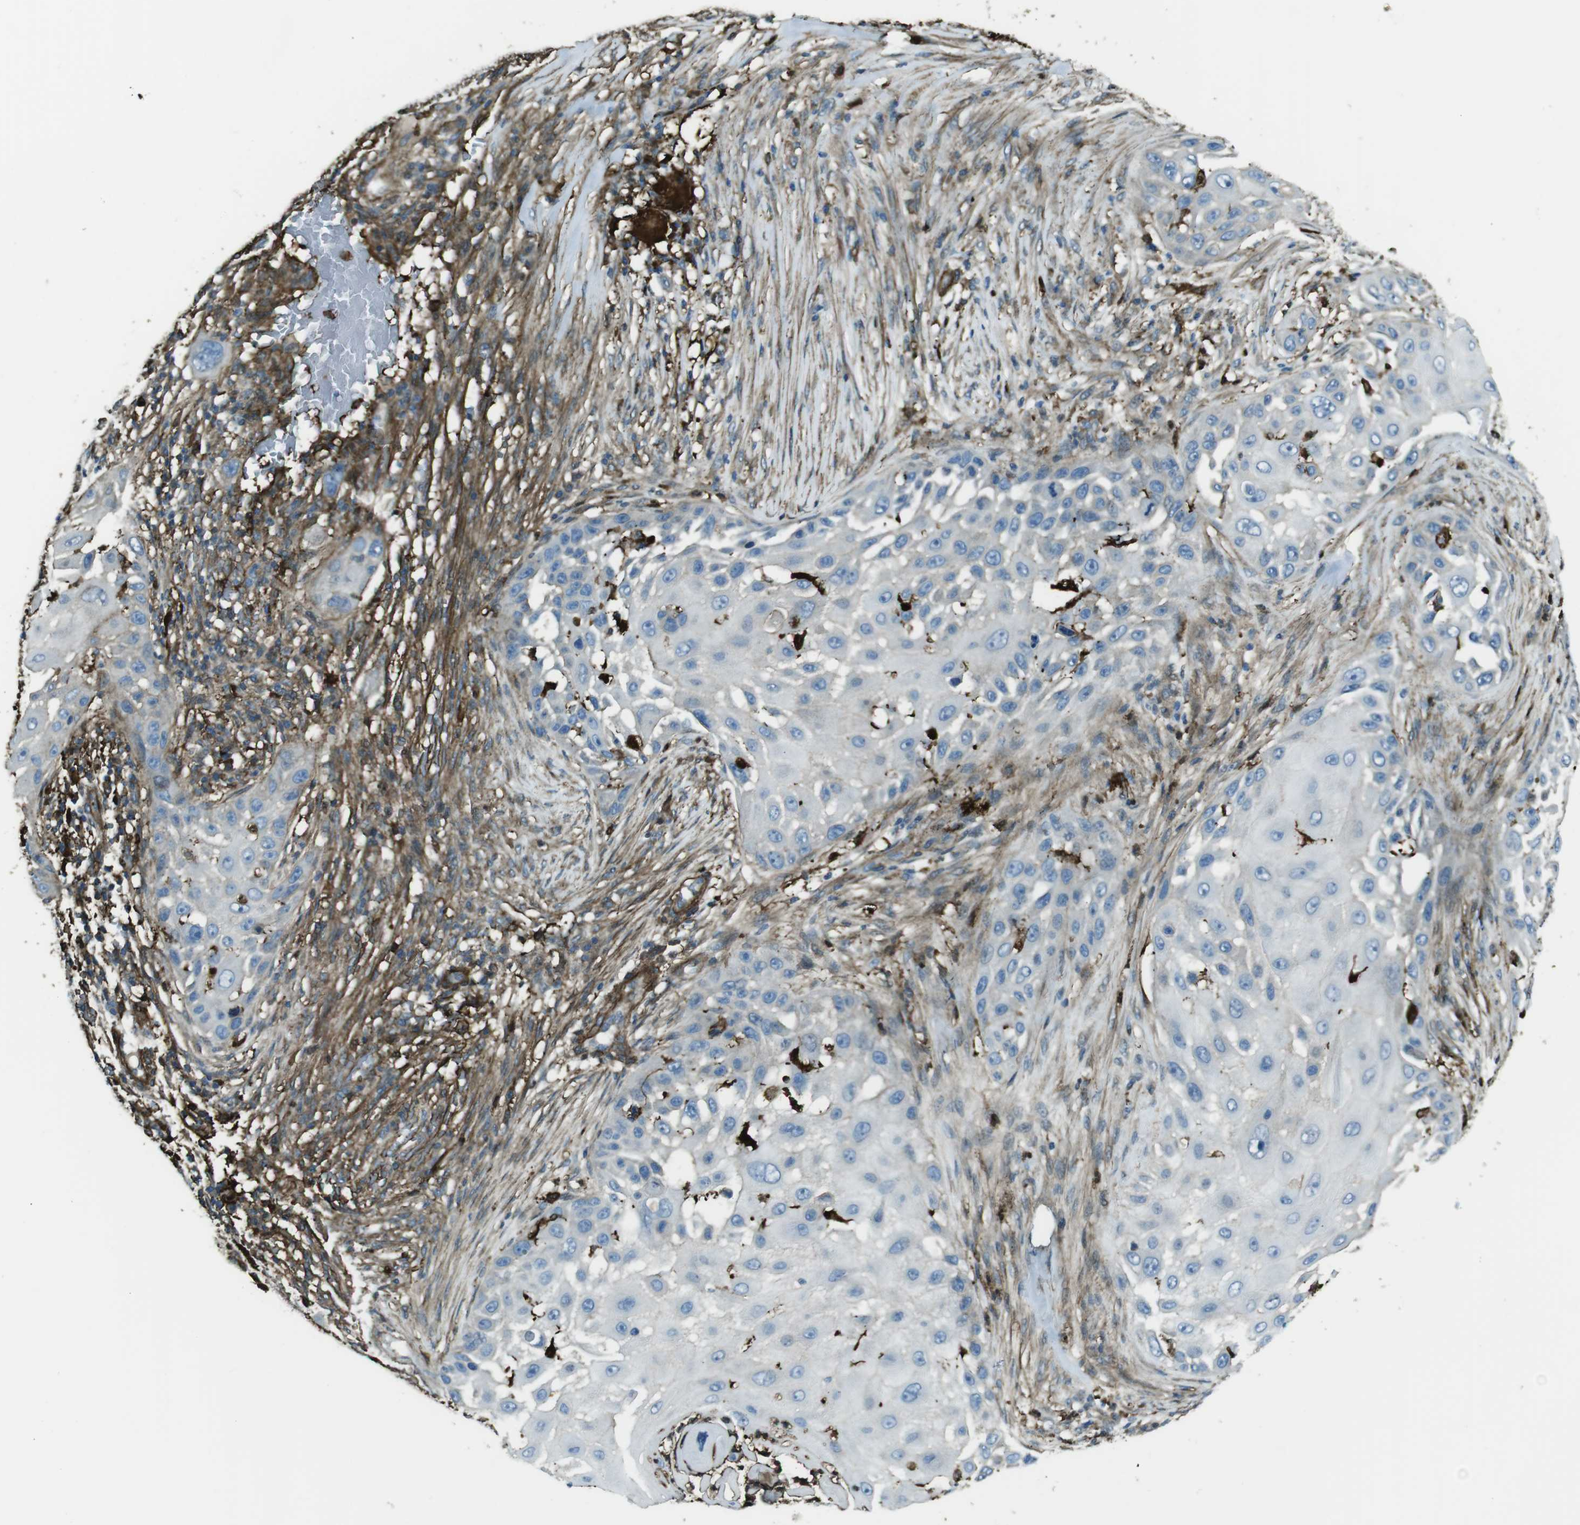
{"staining": {"intensity": "negative", "quantity": "none", "location": "none"}, "tissue": "skin cancer", "cell_type": "Tumor cells", "image_type": "cancer", "snomed": [{"axis": "morphology", "description": "Squamous cell carcinoma, NOS"}, {"axis": "topography", "description": "Skin"}], "caption": "This is a image of immunohistochemistry staining of skin squamous cell carcinoma, which shows no staining in tumor cells. The staining was performed using DAB to visualize the protein expression in brown, while the nuclei were stained in blue with hematoxylin (Magnification: 20x).", "gene": "SFT2D1", "patient": {"sex": "female", "age": 44}}